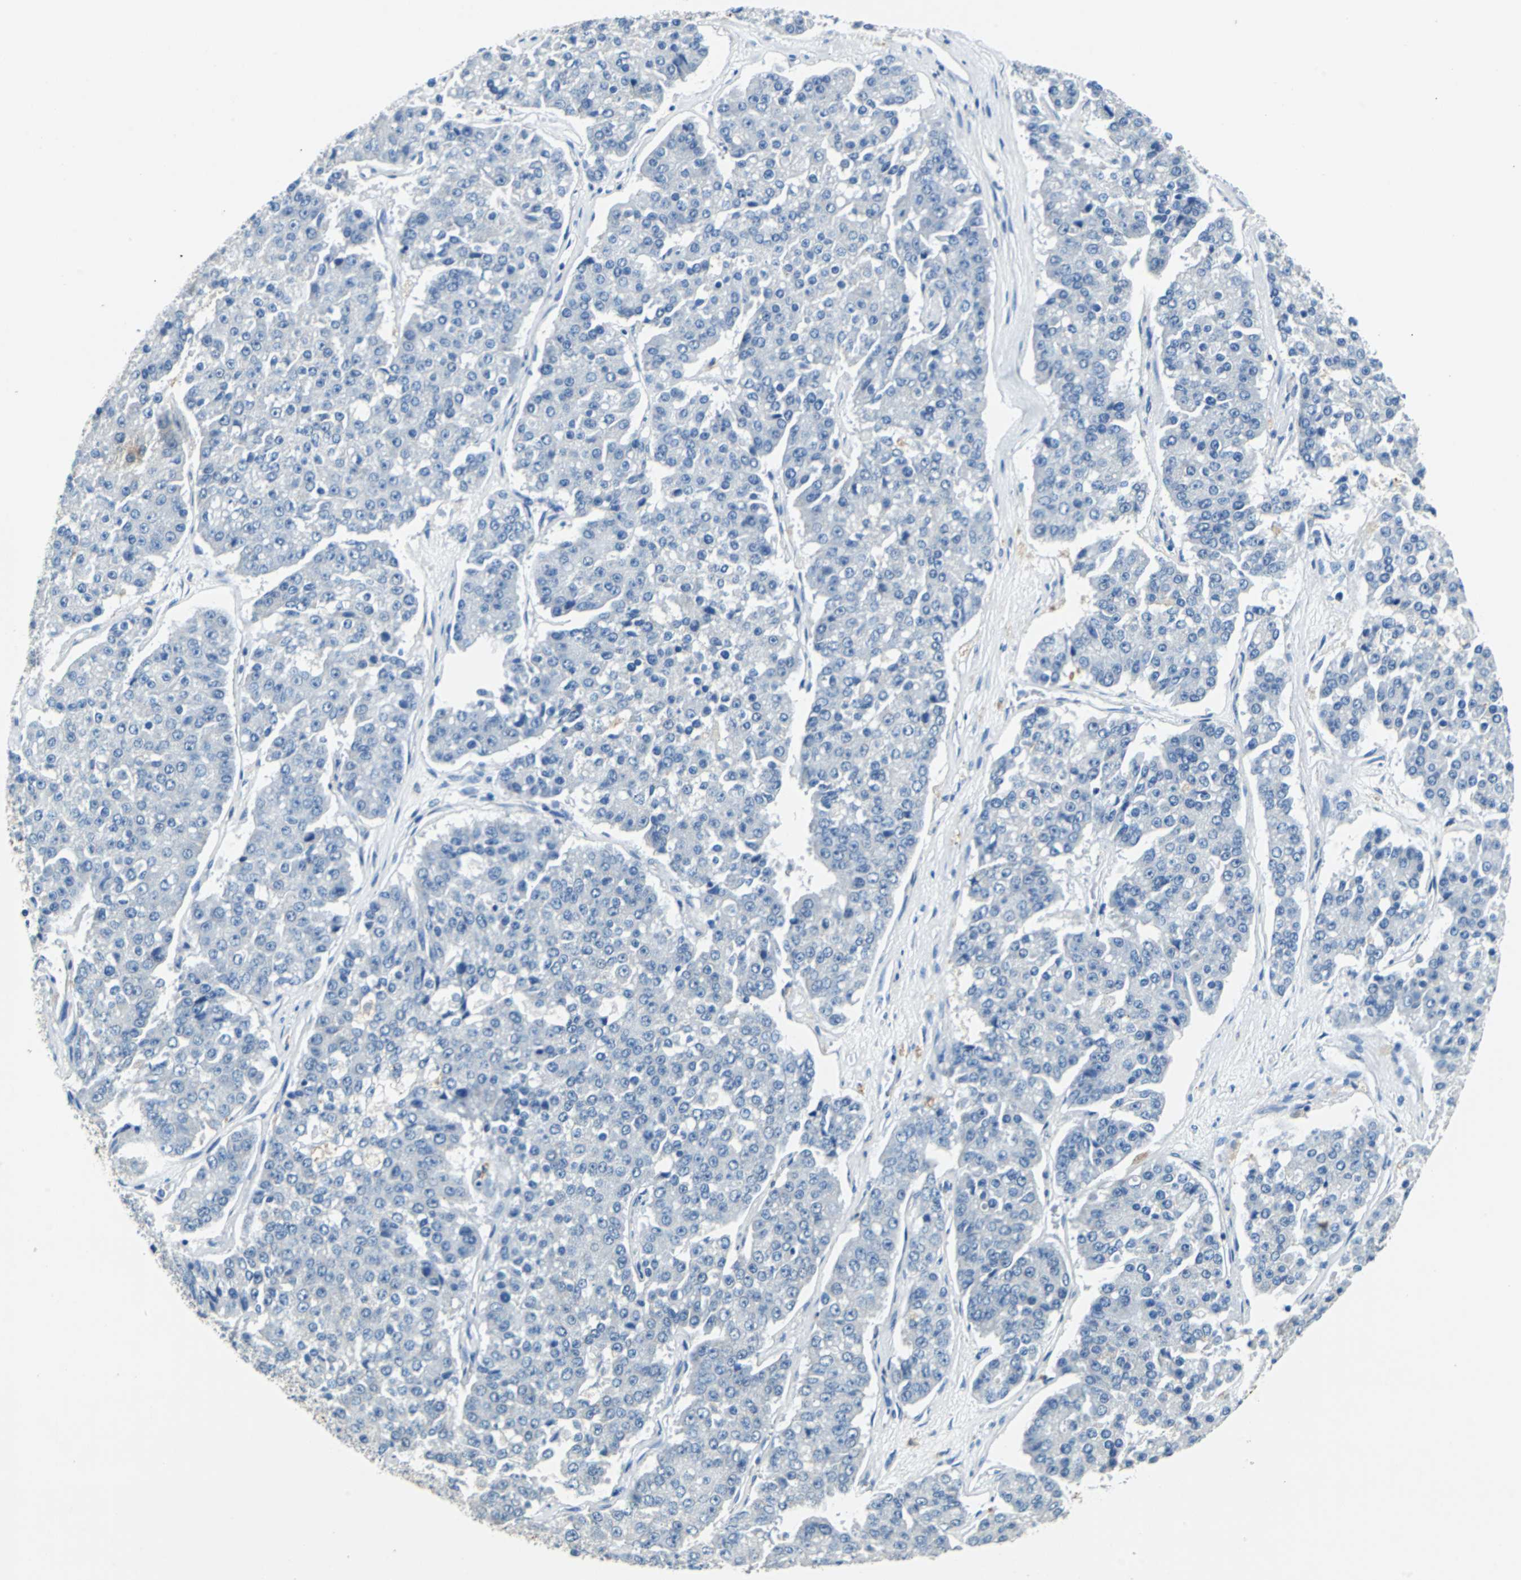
{"staining": {"intensity": "negative", "quantity": "none", "location": "none"}, "tissue": "pancreatic cancer", "cell_type": "Tumor cells", "image_type": "cancer", "snomed": [{"axis": "morphology", "description": "Adenocarcinoma, NOS"}, {"axis": "topography", "description": "Pancreas"}], "caption": "This is an immunohistochemistry photomicrograph of human adenocarcinoma (pancreatic). There is no staining in tumor cells.", "gene": "TEX264", "patient": {"sex": "male", "age": 50}}